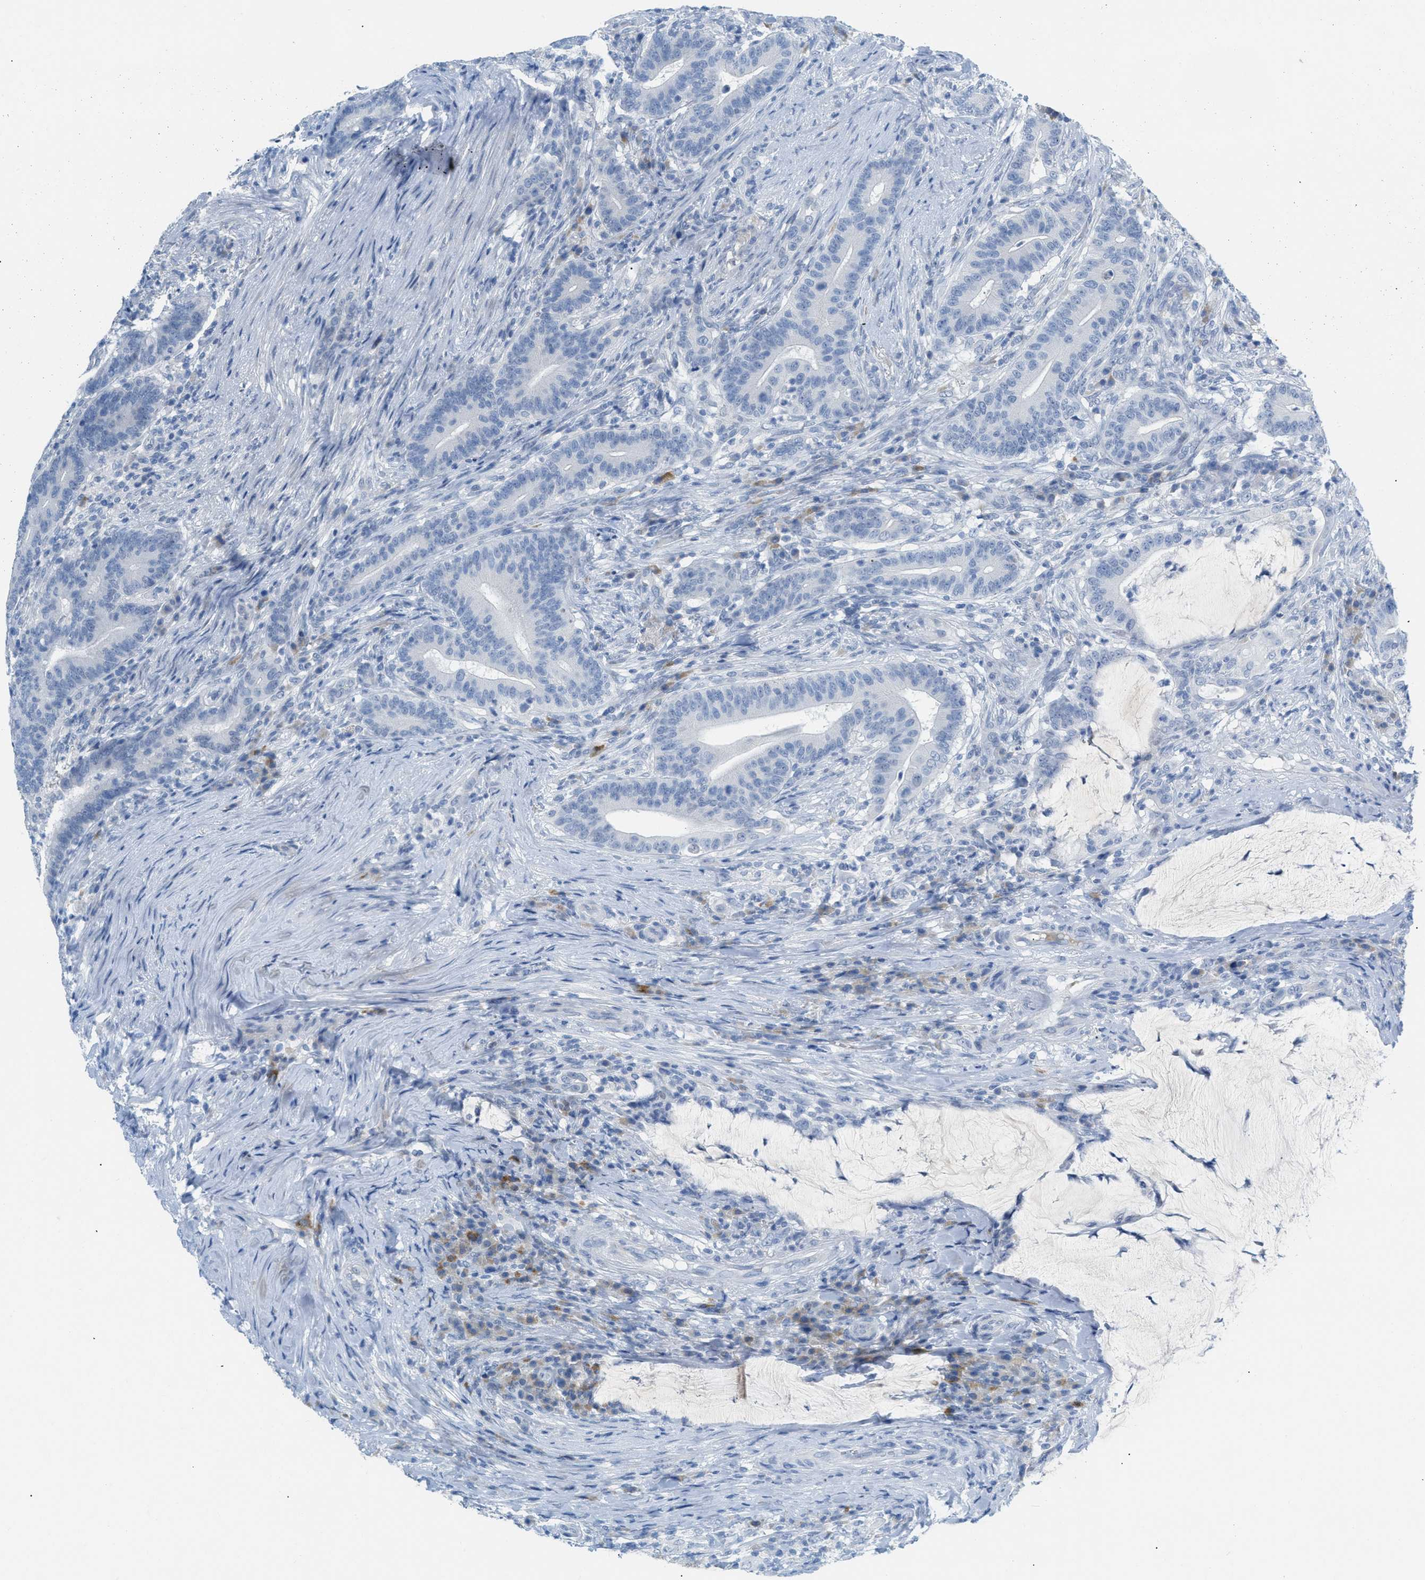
{"staining": {"intensity": "negative", "quantity": "none", "location": "none"}, "tissue": "colorectal cancer", "cell_type": "Tumor cells", "image_type": "cancer", "snomed": [{"axis": "morphology", "description": "Normal tissue, NOS"}, {"axis": "morphology", "description": "Adenocarcinoma, NOS"}, {"axis": "topography", "description": "Colon"}], "caption": "Tumor cells show no significant protein expression in colorectal adenocarcinoma.", "gene": "HSF2", "patient": {"sex": "female", "age": 66}}